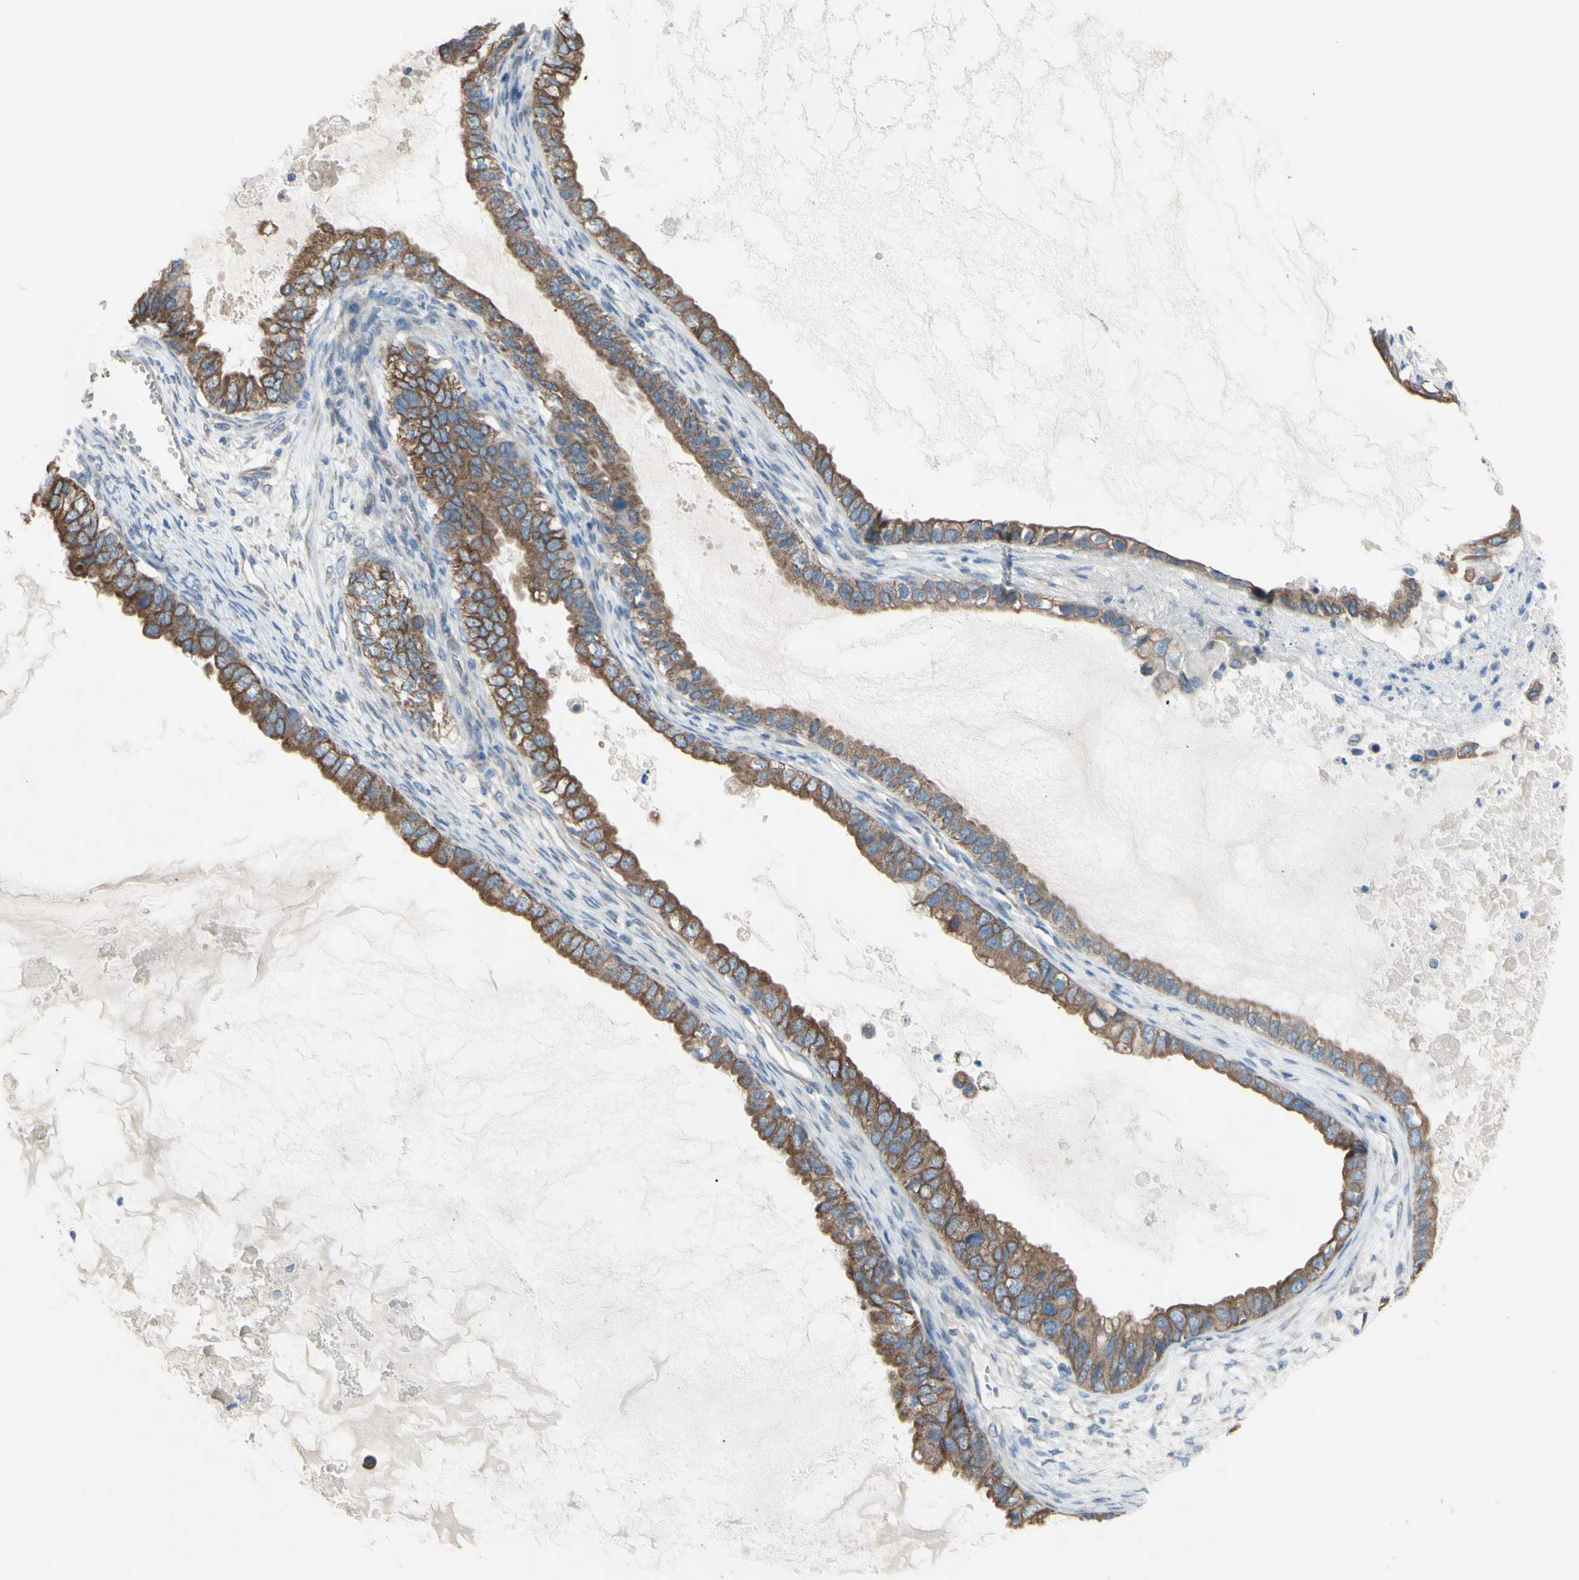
{"staining": {"intensity": "moderate", "quantity": ">75%", "location": "cytoplasmic/membranous"}, "tissue": "ovarian cancer", "cell_type": "Tumor cells", "image_type": "cancer", "snomed": [{"axis": "morphology", "description": "Cystadenocarcinoma, mucinous, NOS"}, {"axis": "topography", "description": "Ovary"}], "caption": "A brown stain shows moderate cytoplasmic/membranous positivity of a protein in ovarian mucinous cystadenocarcinoma tumor cells.", "gene": "GRAMD2B", "patient": {"sex": "female", "age": 80}}